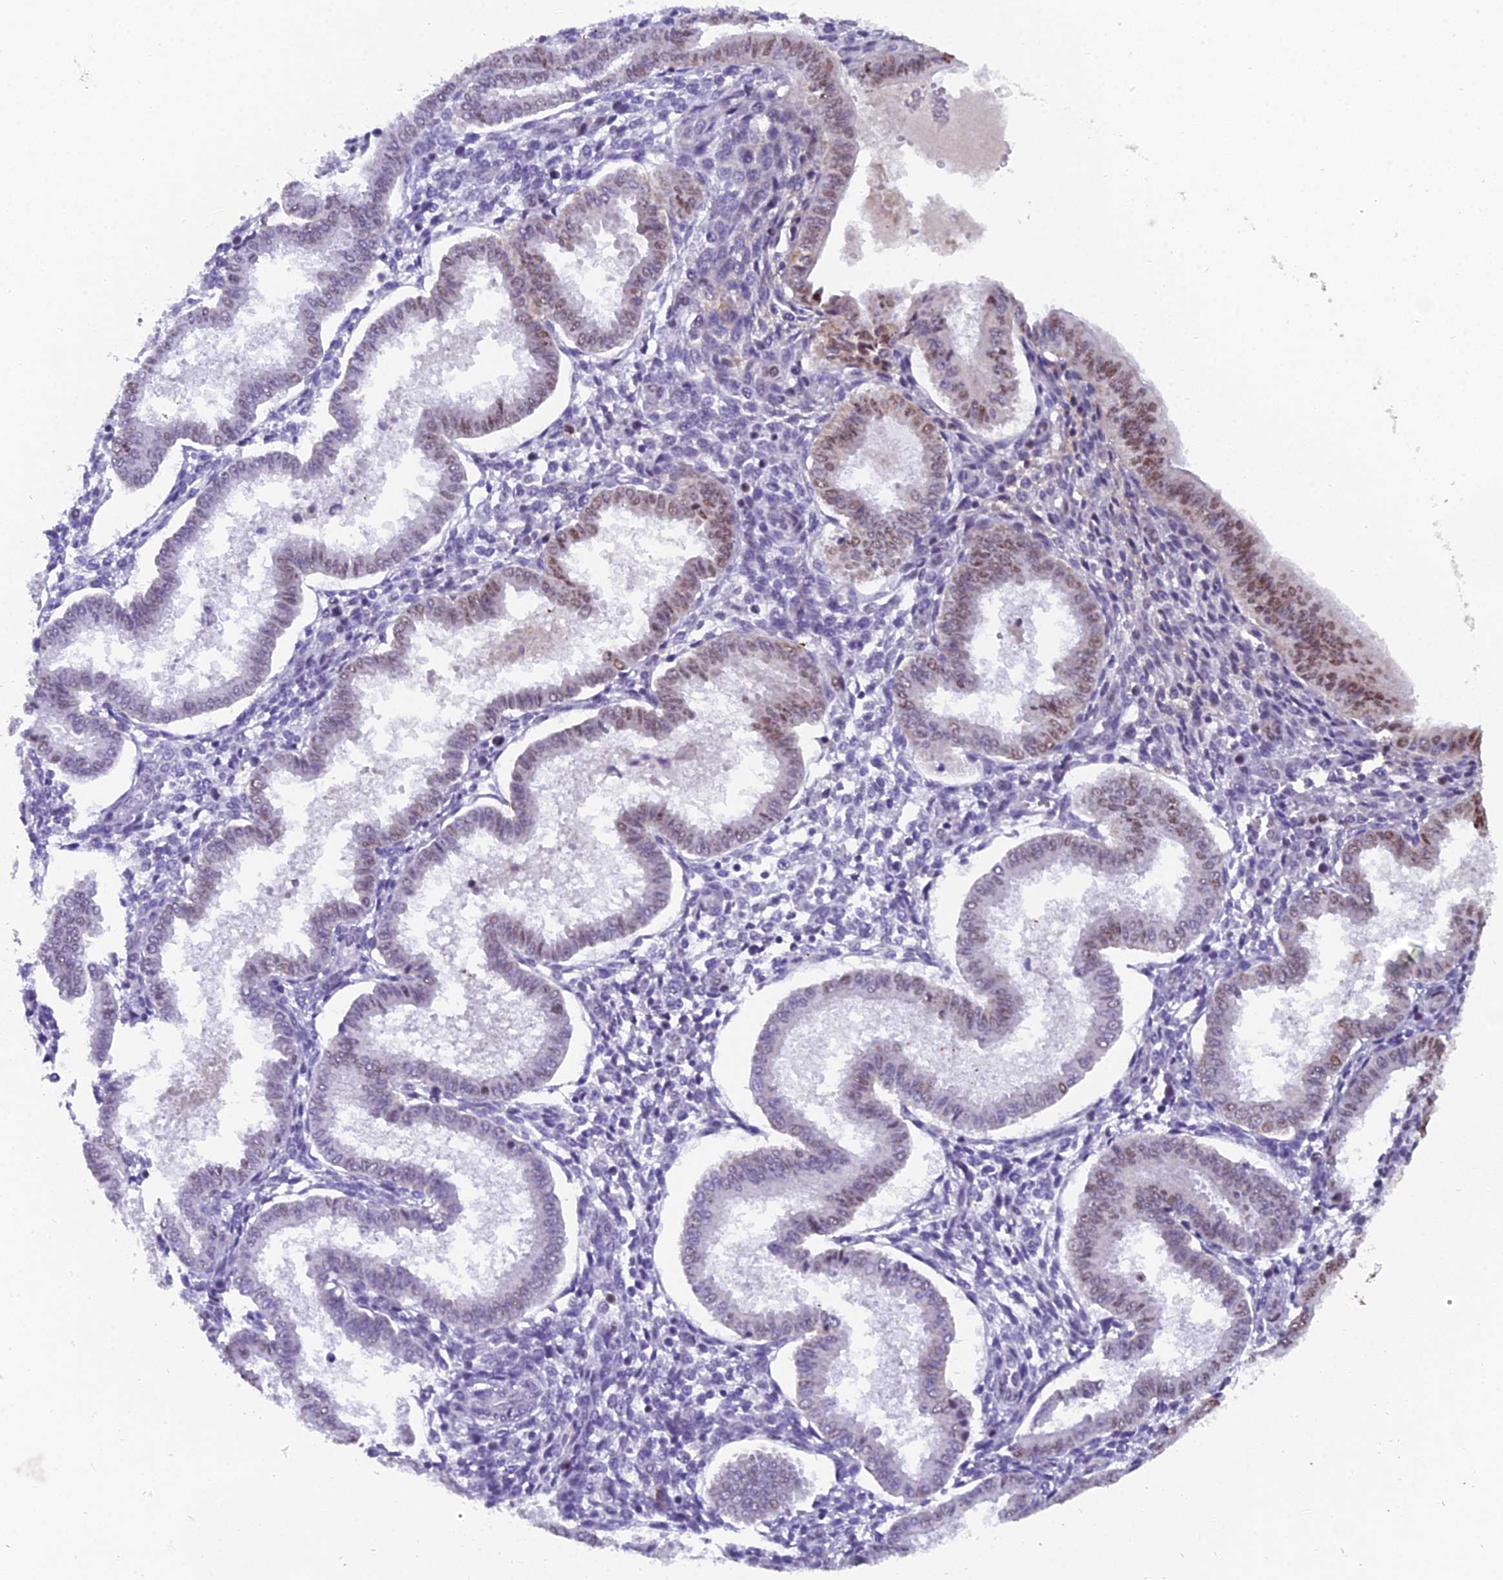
{"staining": {"intensity": "negative", "quantity": "none", "location": "none"}, "tissue": "endometrium", "cell_type": "Cells in endometrial stroma", "image_type": "normal", "snomed": [{"axis": "morphology", "description": "Normal tissue, NOS"}, {"axis": "topography", "description": "Endometrium"}], "caption": "DAB immunohistochemical staining of unremarkable human endometrium reveals no significant staining in cells in endometrial stroma.", "gene": "XKR9", "patient": {"sex": "female", "age": 24}}